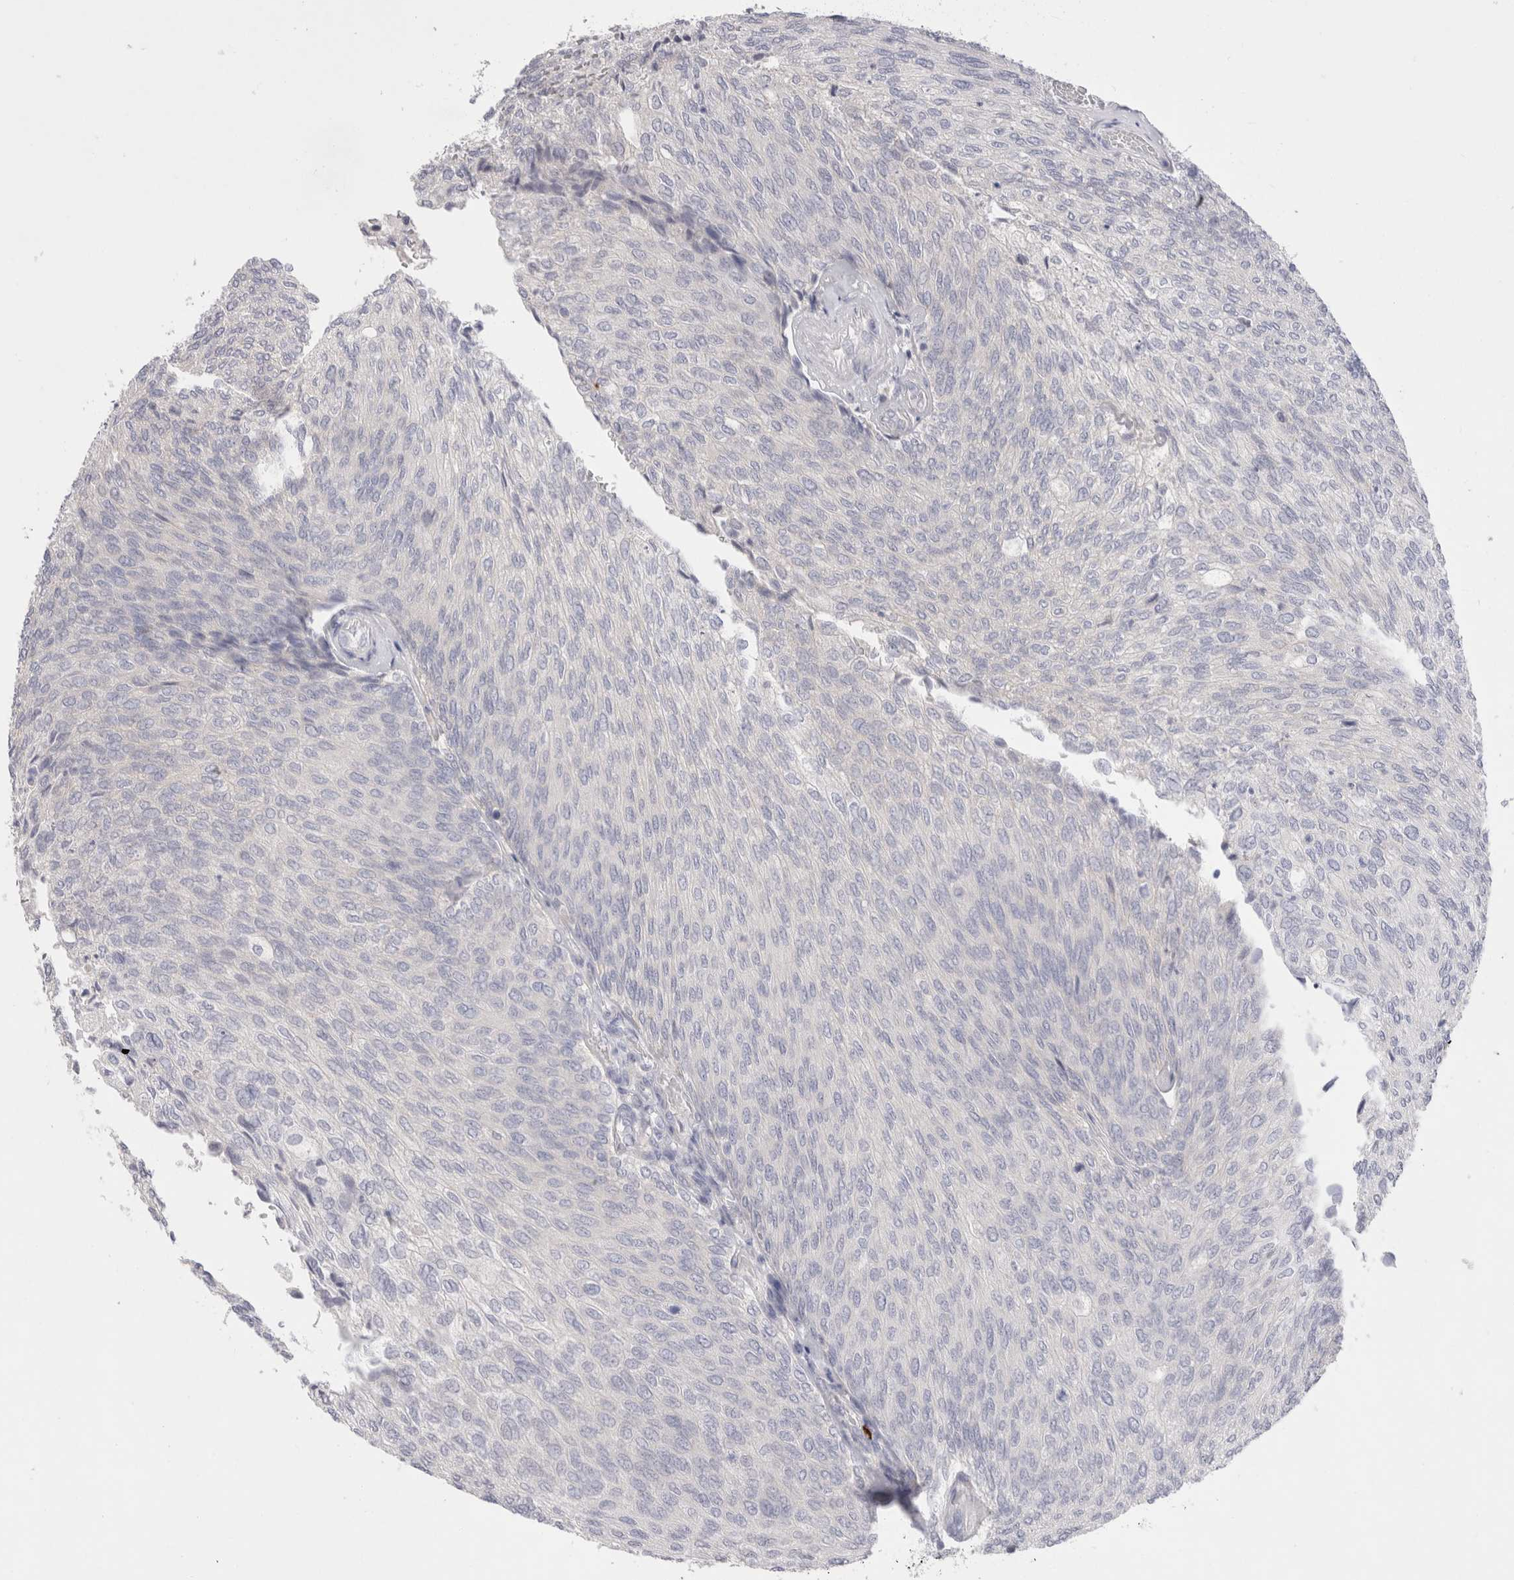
{"staining": {"intensity": "negative", "quantity": "none", "location": "none"}, "tissue": "urothelial cancer", "cell_type": "Tumor cells", "image_type": "cancer", "snomed": [{"axis": "morphology", "description": "Urothelial carcinoma, Low grade"}, {"axis": "topography", "description": "Urinary bladder"}], "caption": "The immunohistochemistry (IHC) photomicrograph has no significant staining in tumor cells of low-grade urothelial carcinoma tissue.", "gene": "SPINK2", "patient": {"sex": "female", "age": 79}}